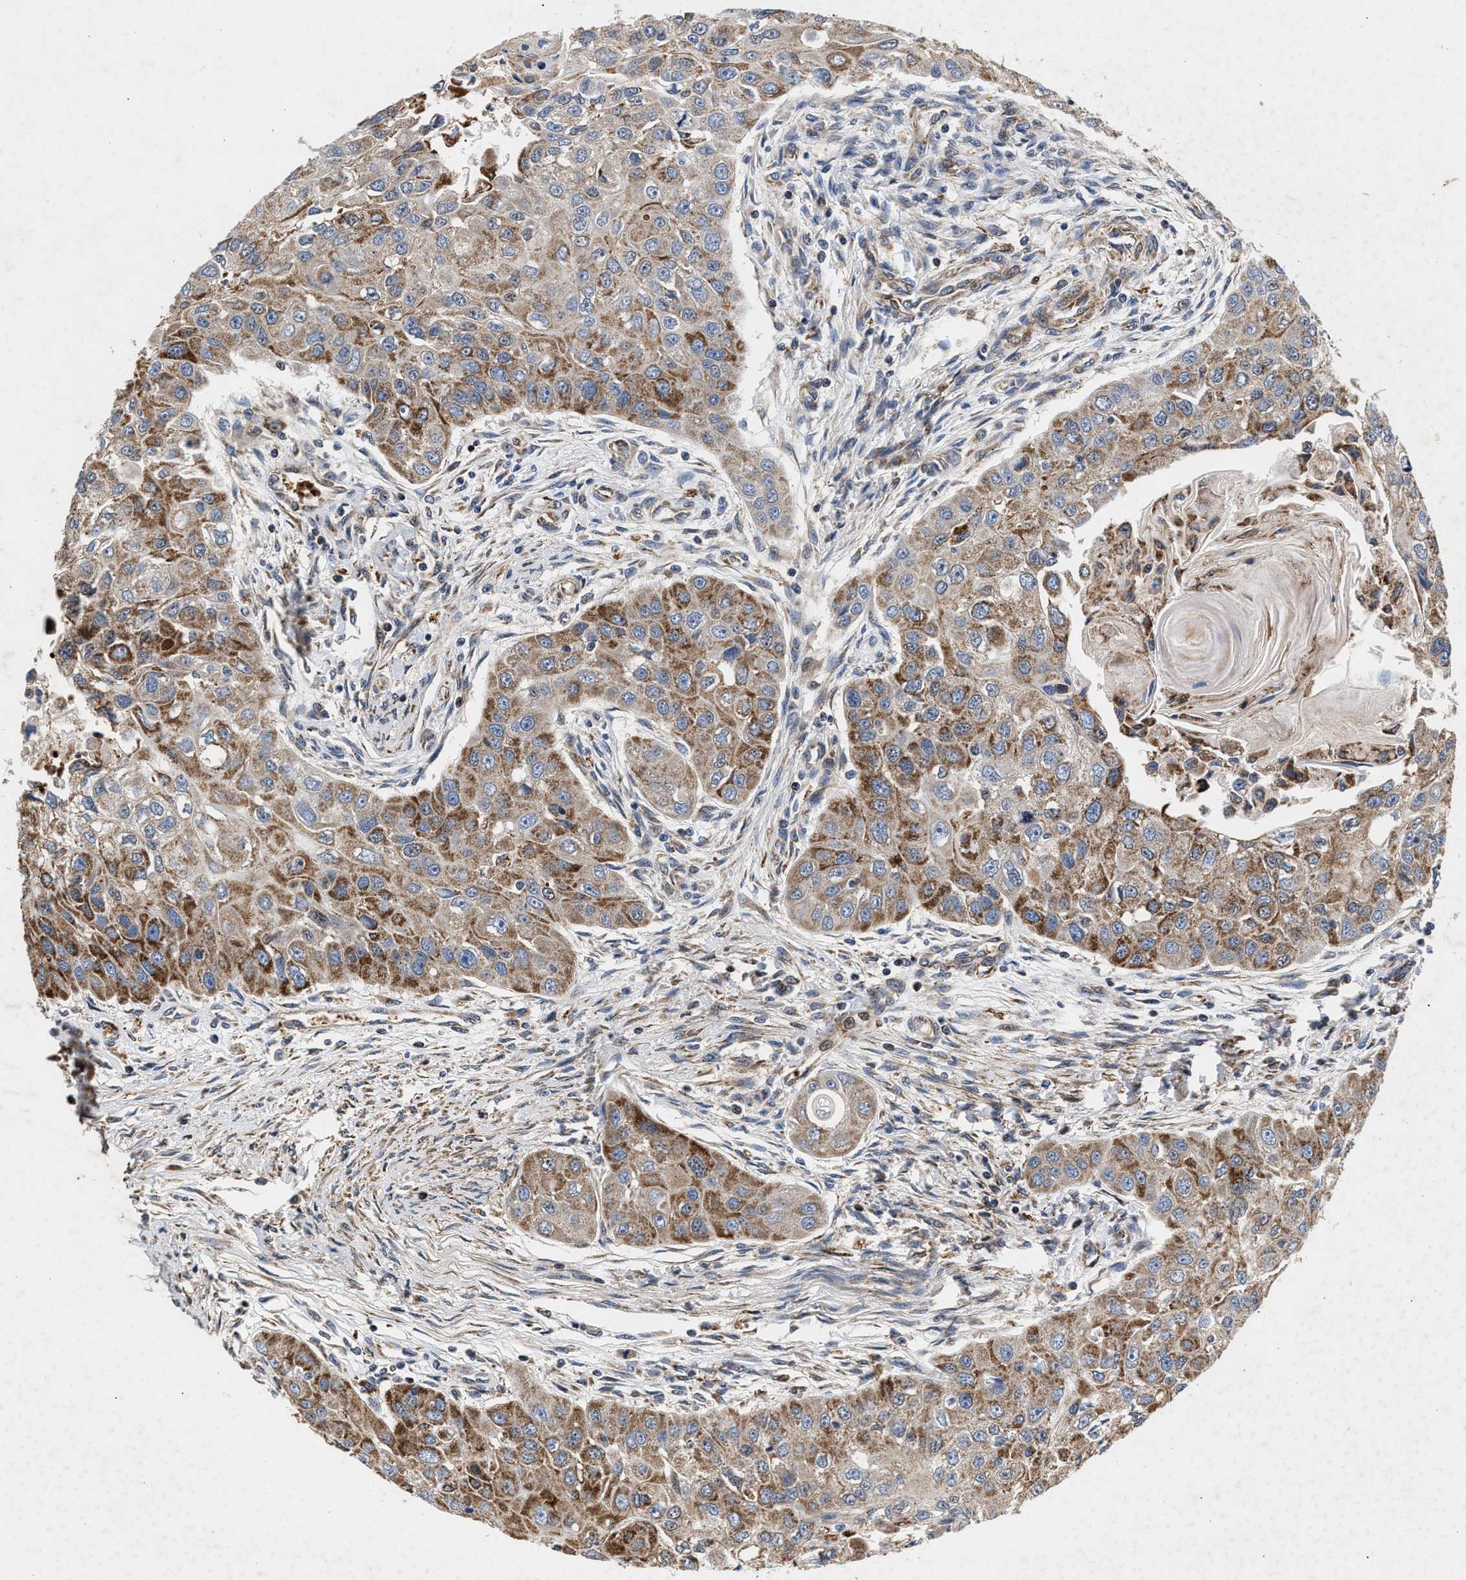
{"staining": {"intensity": "moderate", "quantity": ">75%", "location": "cytoplasmic/membranous"}, "tissue": "head and neck cancer", "cell_type": "Tumor cells", "image_type": "cancer", "snomed": [{"axis": "morphology", "description": "Normal tissue, NOS"}, {"axis": "morphology", "description": "Squamous cell carcinoma, NOS"}, {"axis": "topography", "description": "Skeletal muscle"}, {"axis": "topography", "description": "Head-Neck"}], "caption": "Immunohistochemical staining of squamous cell carcinoma (head and neck) displays moderate cytoplasmic/membranous protein positivity in about >75% of tumor cells.", "gene": "SGK1", "patient": {"sex": "male", "age": 51}}